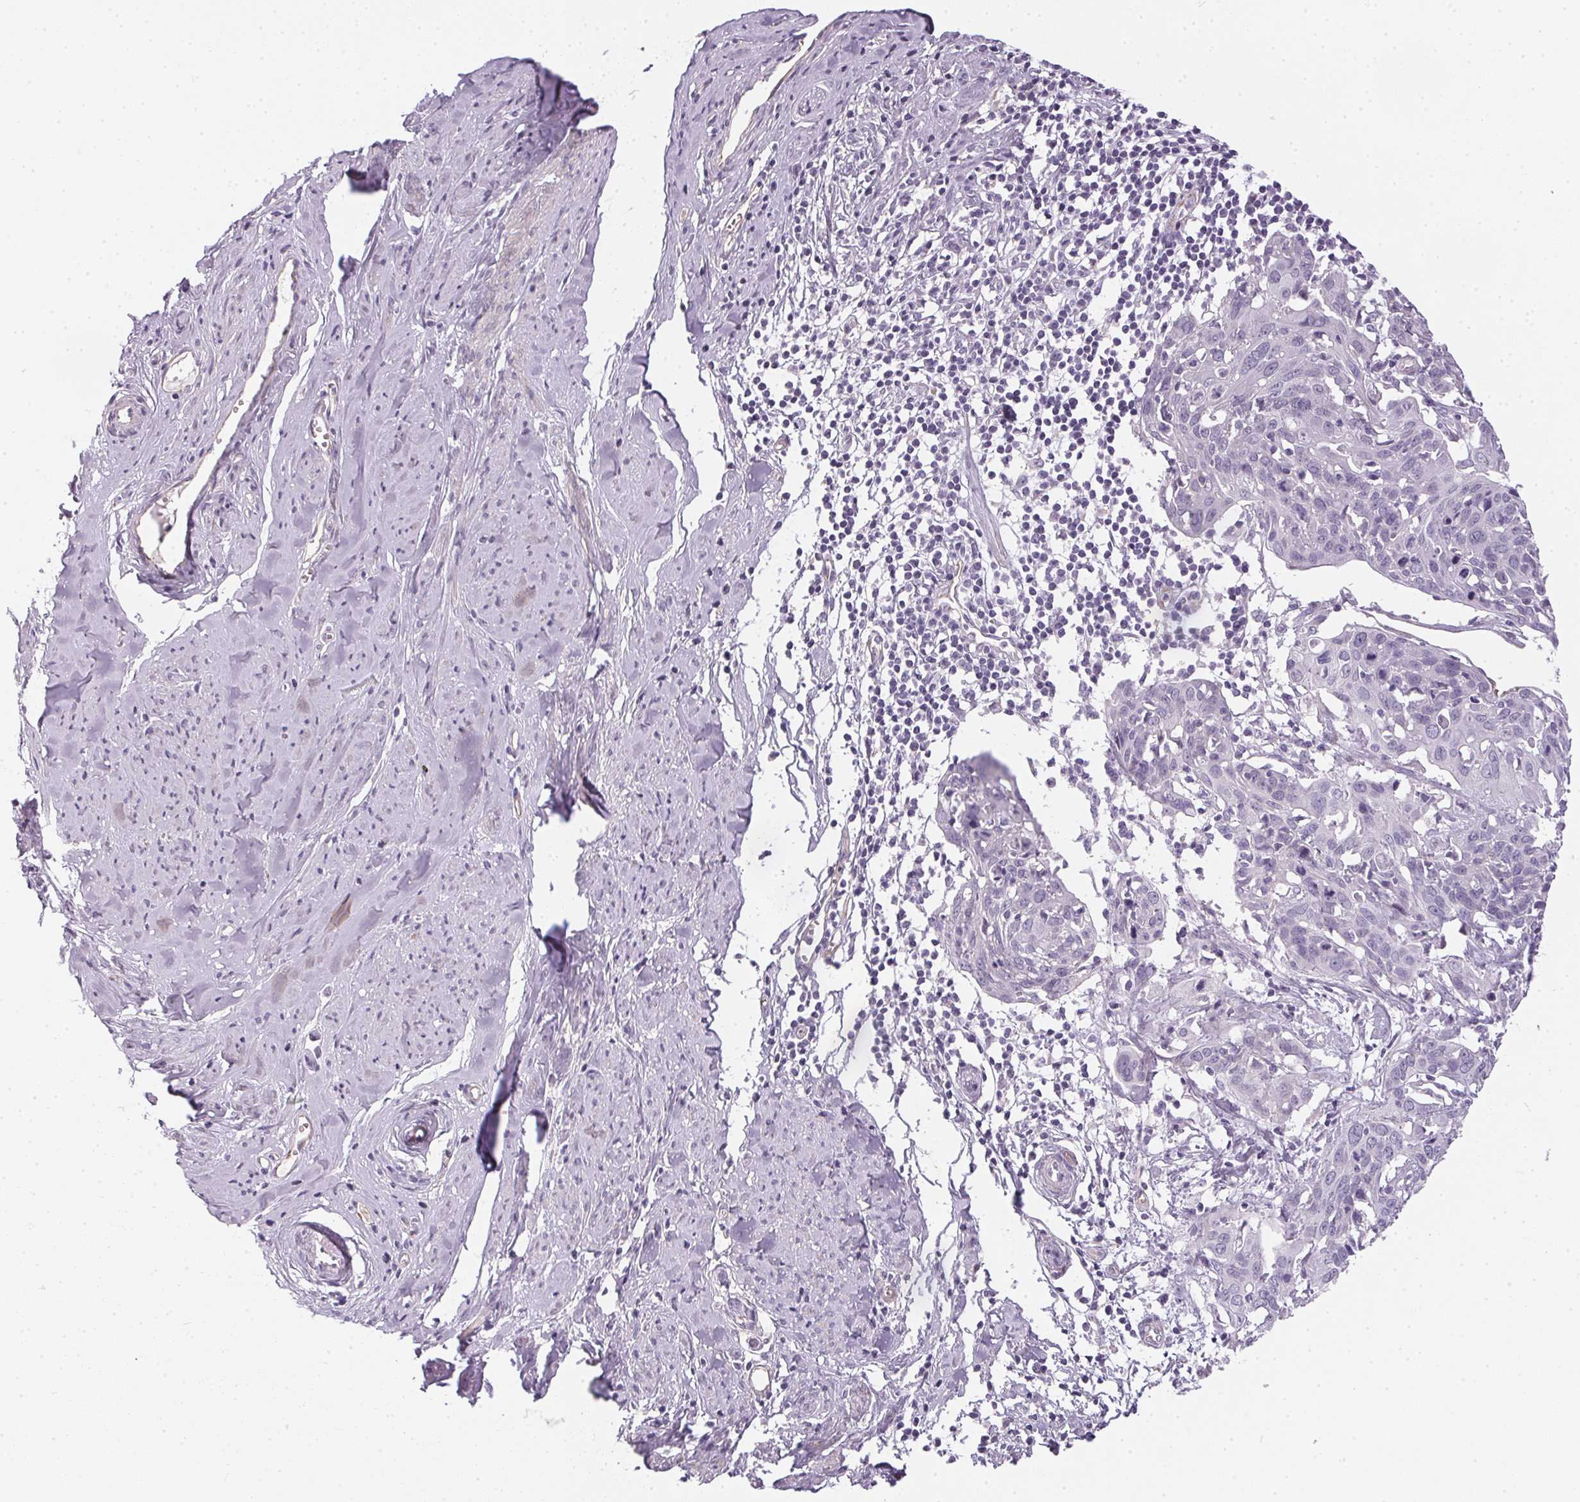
{"staining": {"intensity": "negative", "quantity": "none", "location": "none"}, "tissue": "cervical cancer", "cell_type": "Tumor cells", "image_type": "cancer", "snomed": [{"axis": "morphology", "description": "Squamous cell carcinoma, NOS"}, {"axis": "topography", "description": "Cervix"}], "caption": "Human cervical cancer (squamous cell carcinoma) stained for a protein using IHC exhibits no positivity in tumor cells.", "gene": "SMYD1", "patient": {"sex": "female", "age": 62}}